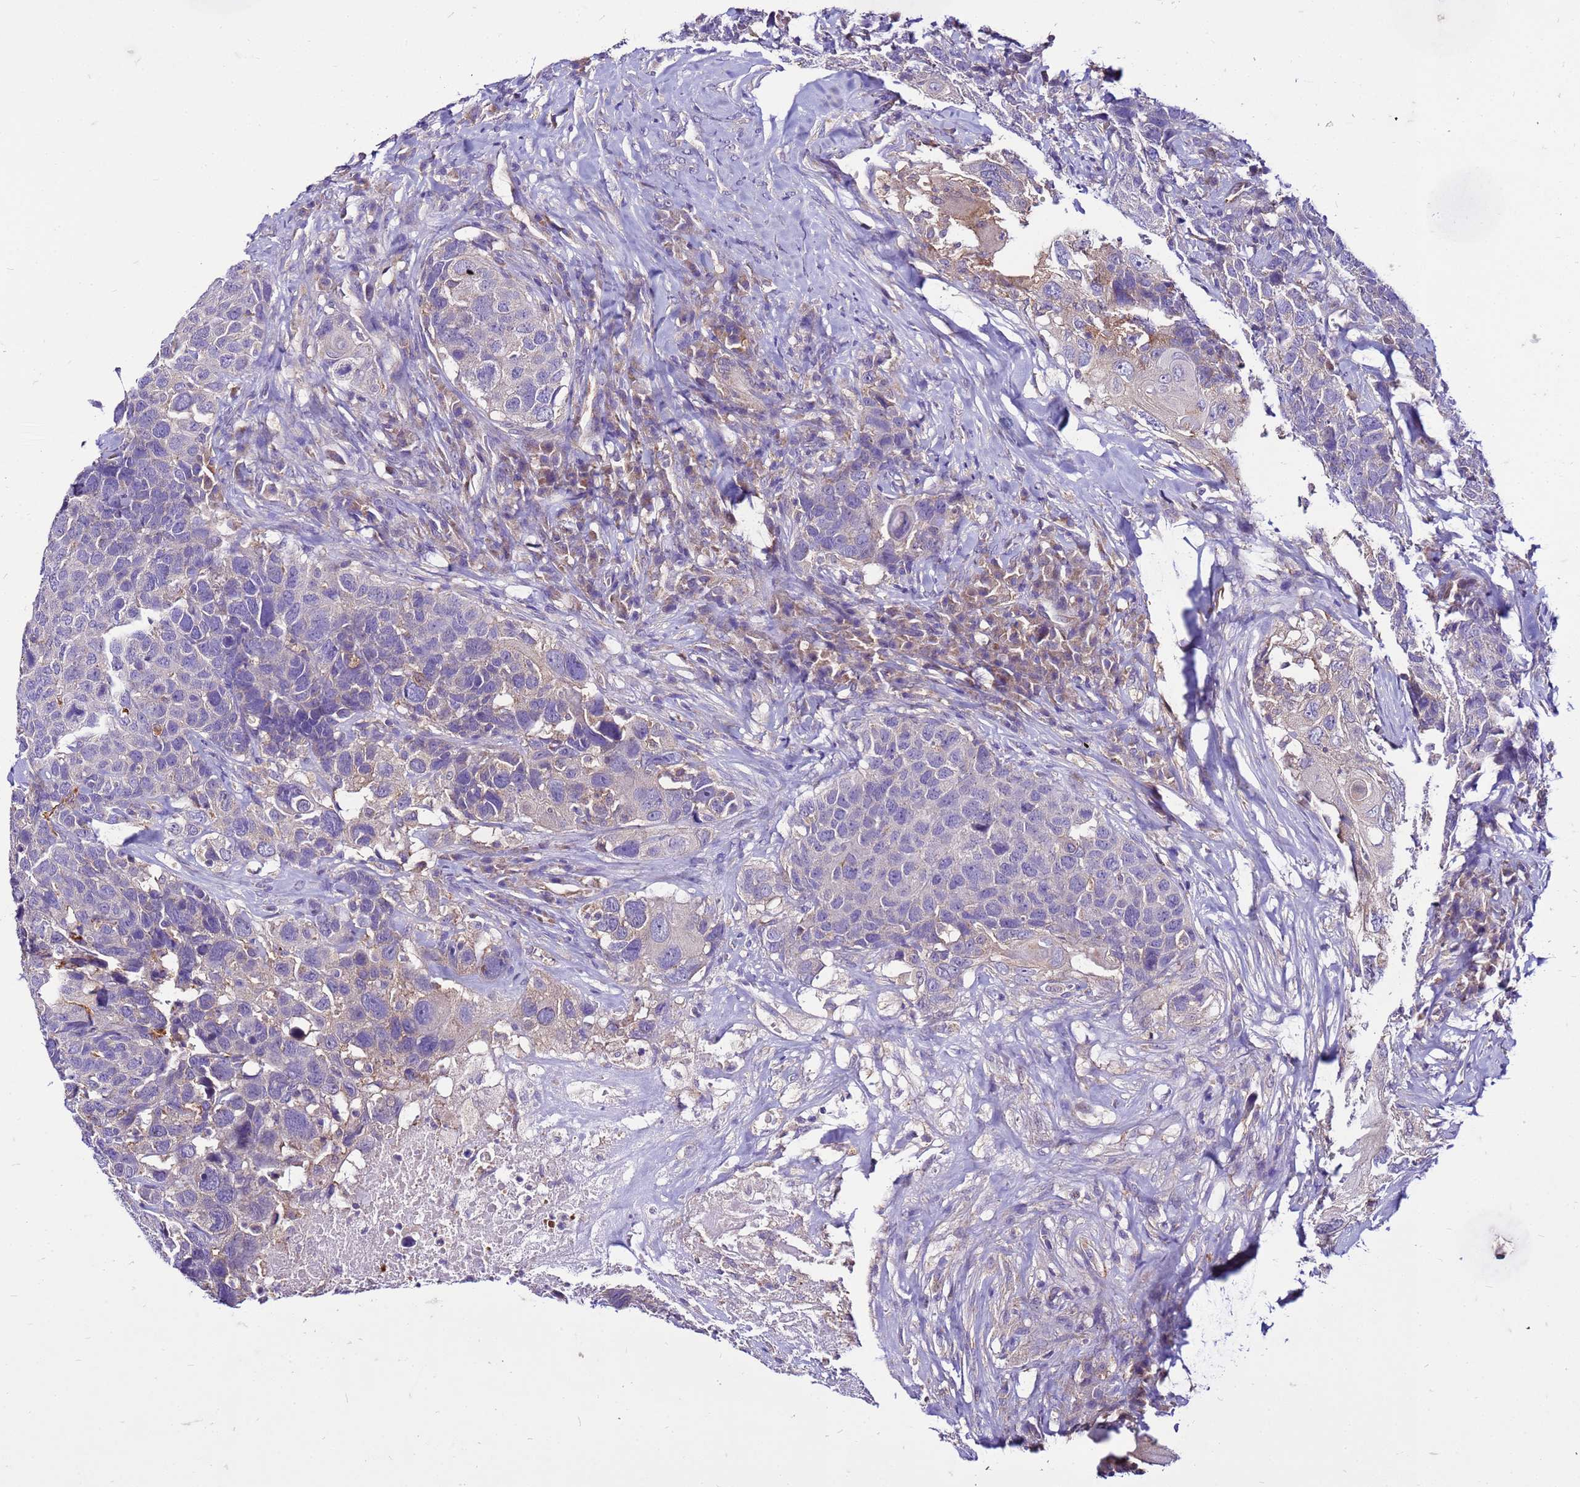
{"staining": {"intensity": "negative", "quantity": "none", "location": "none"}, "tissue": "head and neck cancer", "cell_type": "Tumor cells", "image_type": "cancer", "snomed": [{"axis": "morphology", "description": "Squamous cell carcinoma, NOS"}, {"axis": "topography", "description": "Head-Neck"}], "caption": "Immunohistochemistry photomicrograph of human head and neck cancer (squamous cell carcinoma) stained for a protein (brown), which shows no positivity in tumor cells.", "gene": "PKD1", "patient": {"sex": "male", "age": 66}}